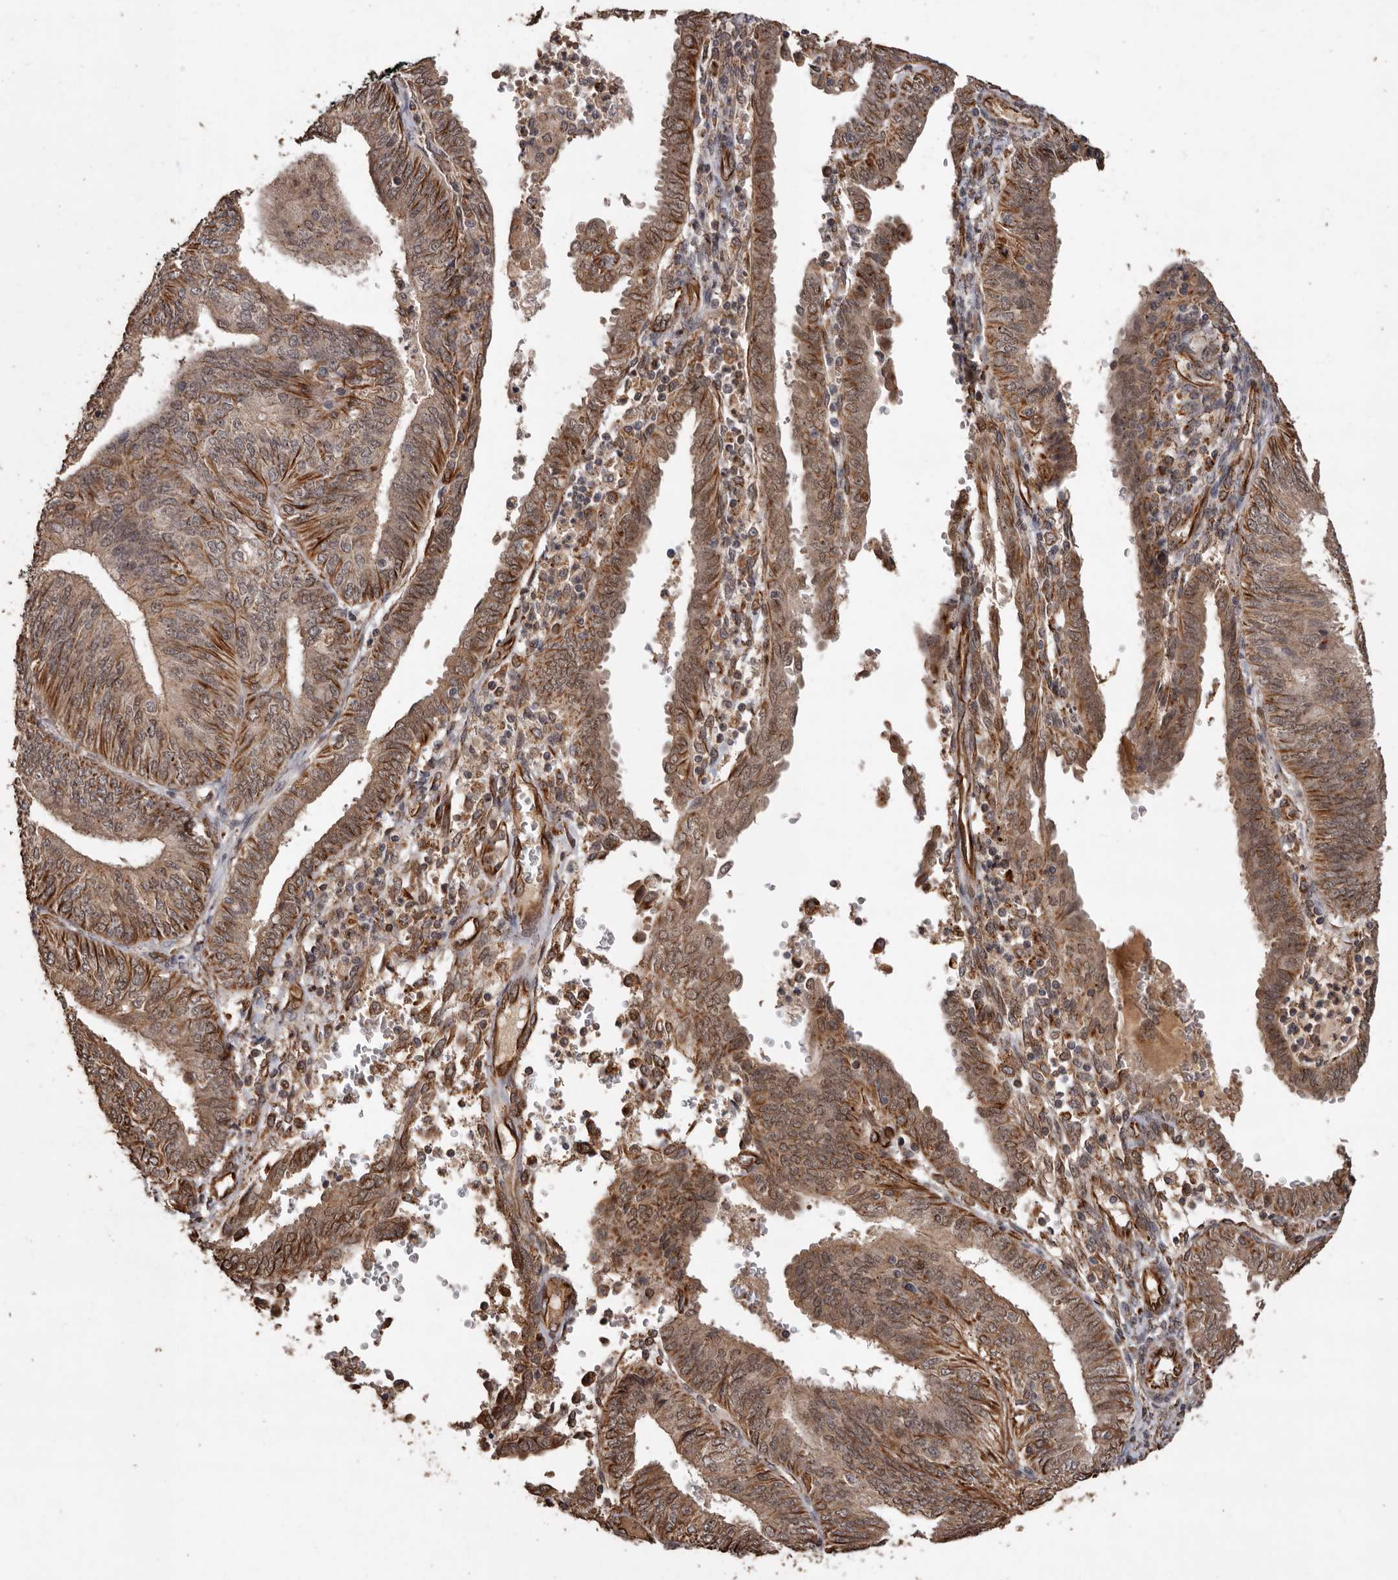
{"staining": {"intensity": "moderate", "quantity": "25%-75%", "location": "cytoplasmic/membranous,nuclear"}, "tissue": "endometrial cancer", "cell_type": "Tumor cells", "image_type": "cancer", "snomed": [{"axis": "morphology", "description": "Adenocarcinoma, NOS"}, {"axis": "topography", "description": "Endometrium"}], "caption": "Protein expression analysis of endometrial cancer demonstrates moderate cytoplasmic/membranous and nuclear expression in about 25%-75% of tumor cells. (DAB (3,3'-diaminobenzidine) = brown stain, brightfield microscopy at high magnification).", "gene": "BRAT1", "patient": {"sex": "female", "age": 58}}